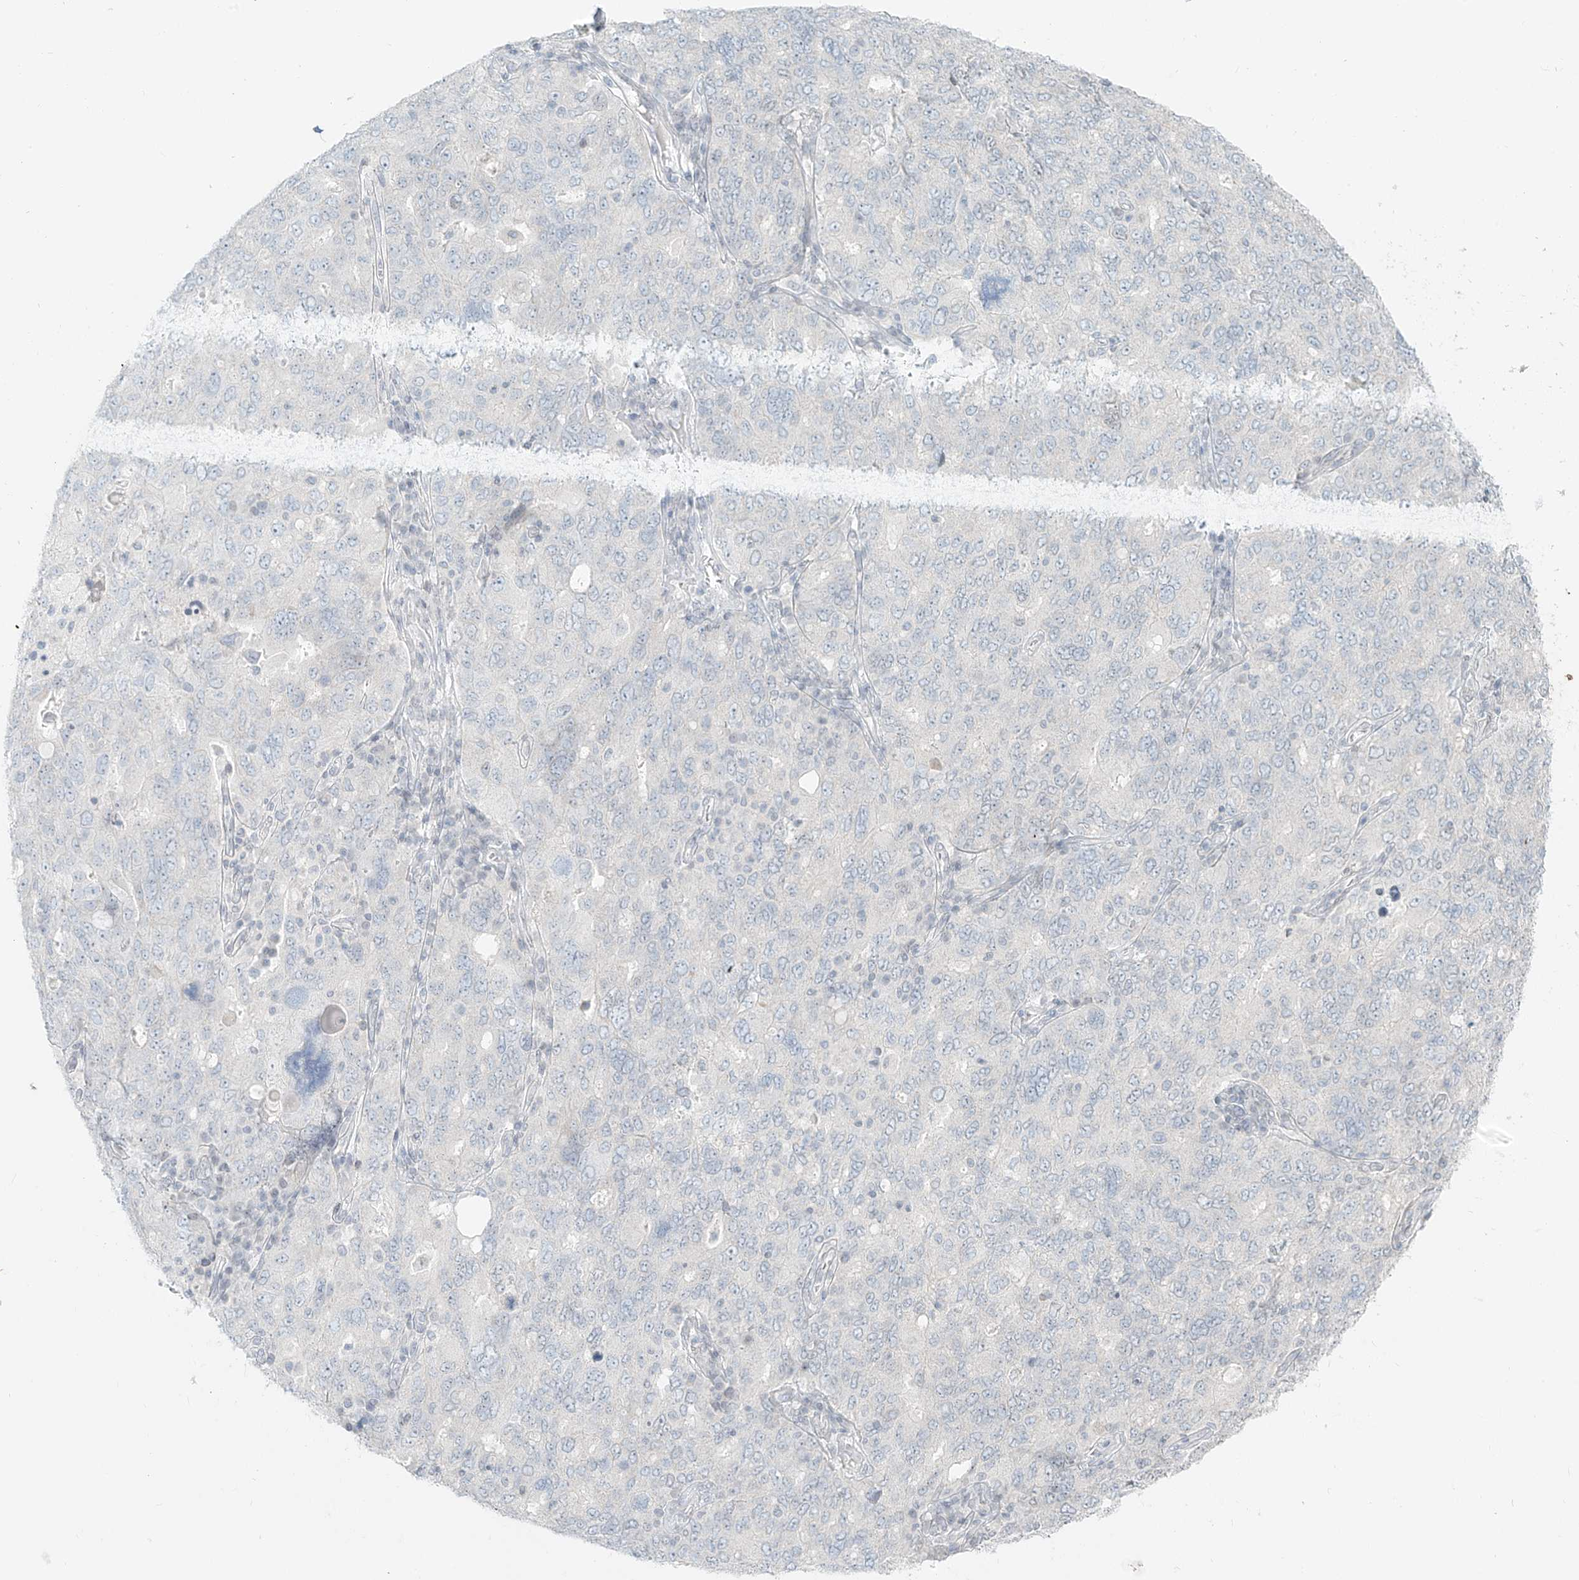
{"staining": {"intensity": "negative", "quantity": "none", "location": "none"}, "tissue": "ovarian cancer", "cell_type": "Tumor cells", "image_type": "cancer", "snomed": [{"axis": "morphology", "description": "Carcinoma, endometroid"}, {"axis": "topography", "description": "Ovary"}], "caption": "Protein analysis of ovarian endometroid carcinoma shows no significant staining in tumor cells. The staining was performed using DAB to visualize the protein expression in brown, while the nuclei were stained in blue with hematoxylin (Magnification: 20x).", "gene": "OSBPL7", "patient": {"sex": "female", "age": 62}}